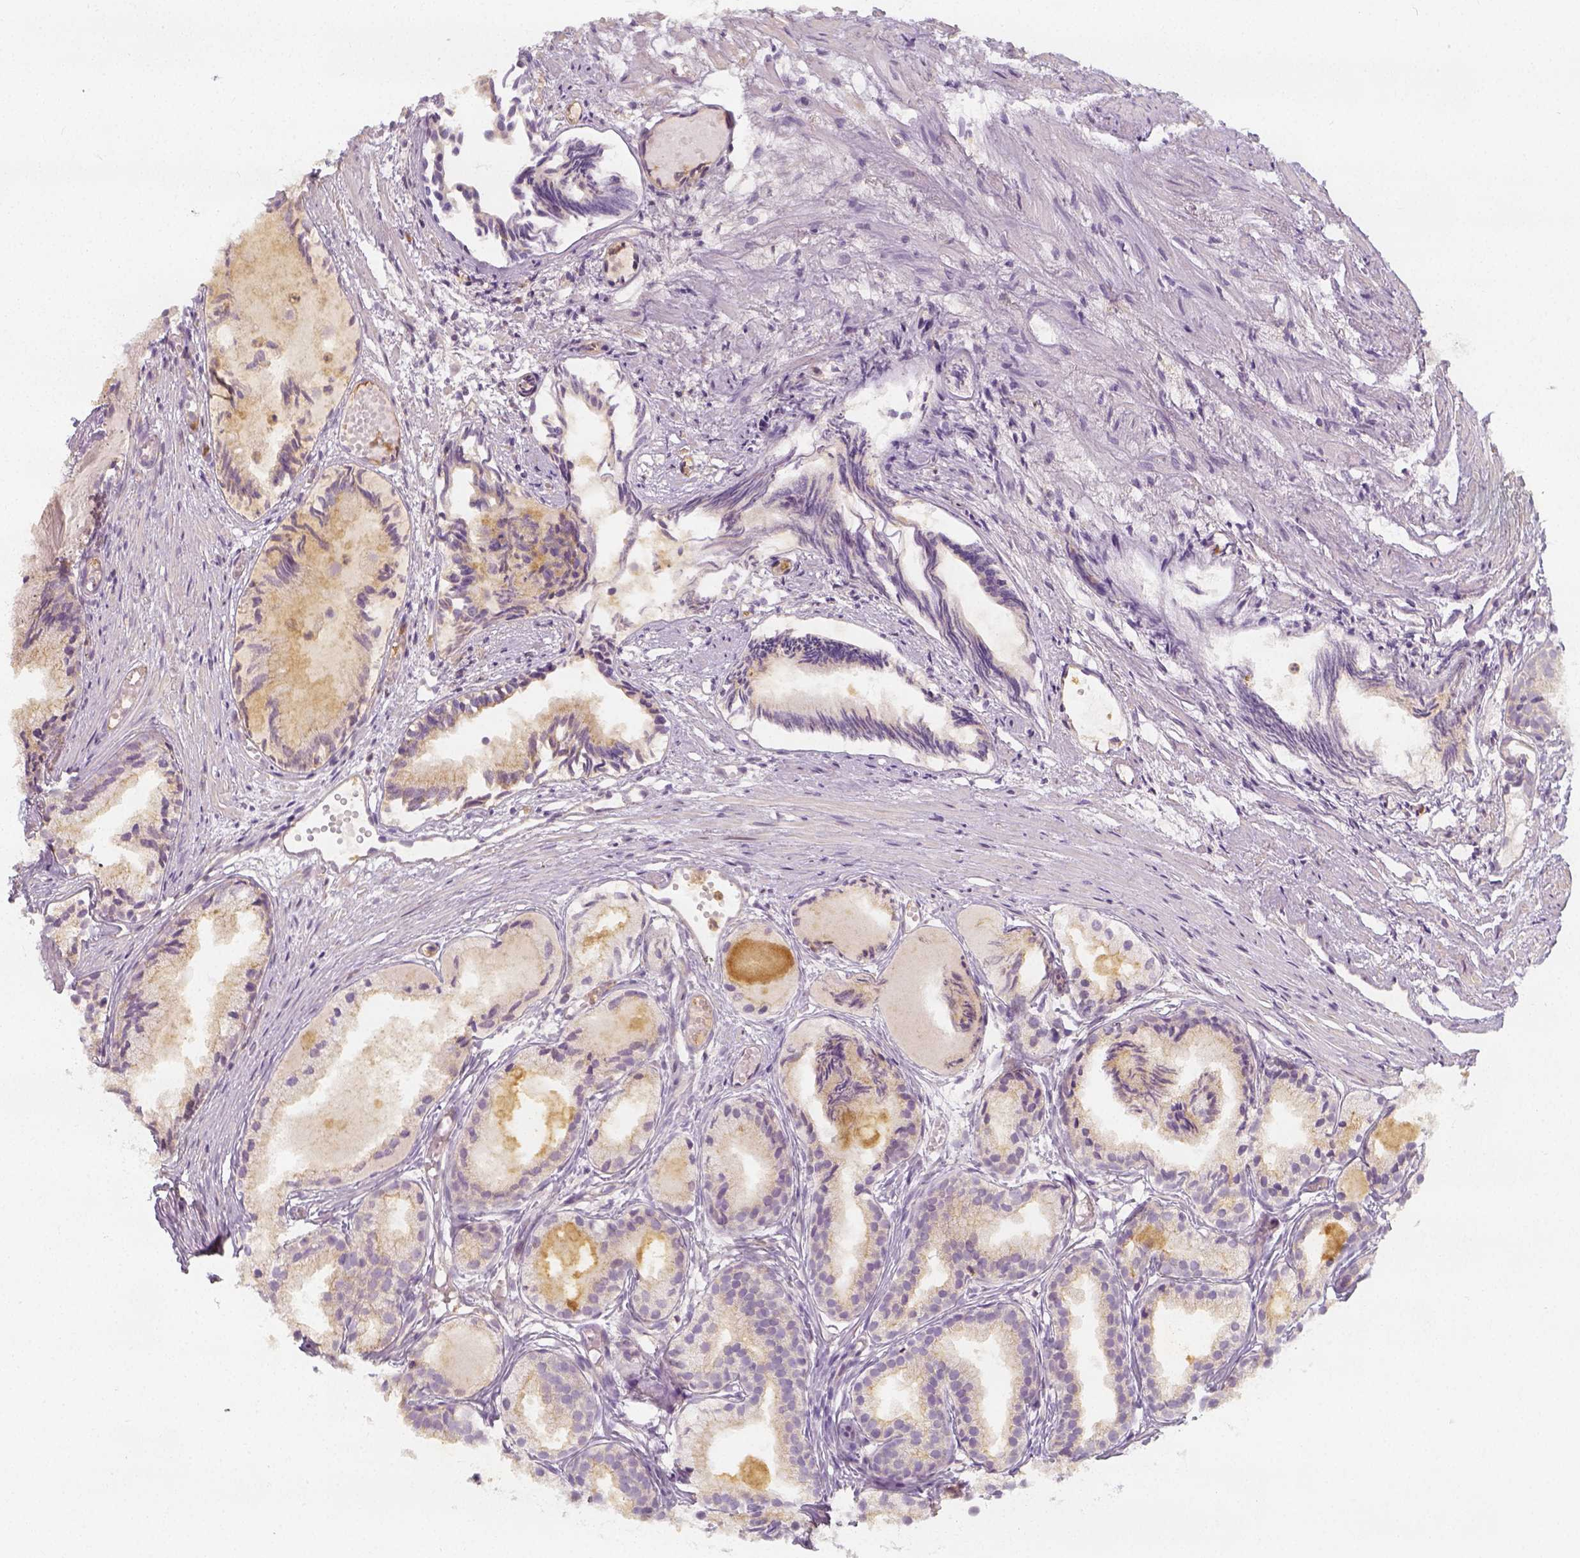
{"staining": {"intensity": "moderate", "quantity": ">75%", "location": "cytoplasmic/membranous"}, "tissue": "prostate cancer", "cell_type": "Tumor cells", "image_type": "cancer", "snomed": [{"axis": "morphology", "description": "Adenocarcinoma, High grade"}, {"axis": "topography", "description": "Prostate"}], "caption": "Human prostate cancer (adenocarcinoma (high-grade)) stained for a protein (brown) exhibits moderate cytoplasmic/membranous positive staining in approximately >75% of tumor cells.", "gene": "PTPRJ", "patient": {"sex": "male", "age": 81}}